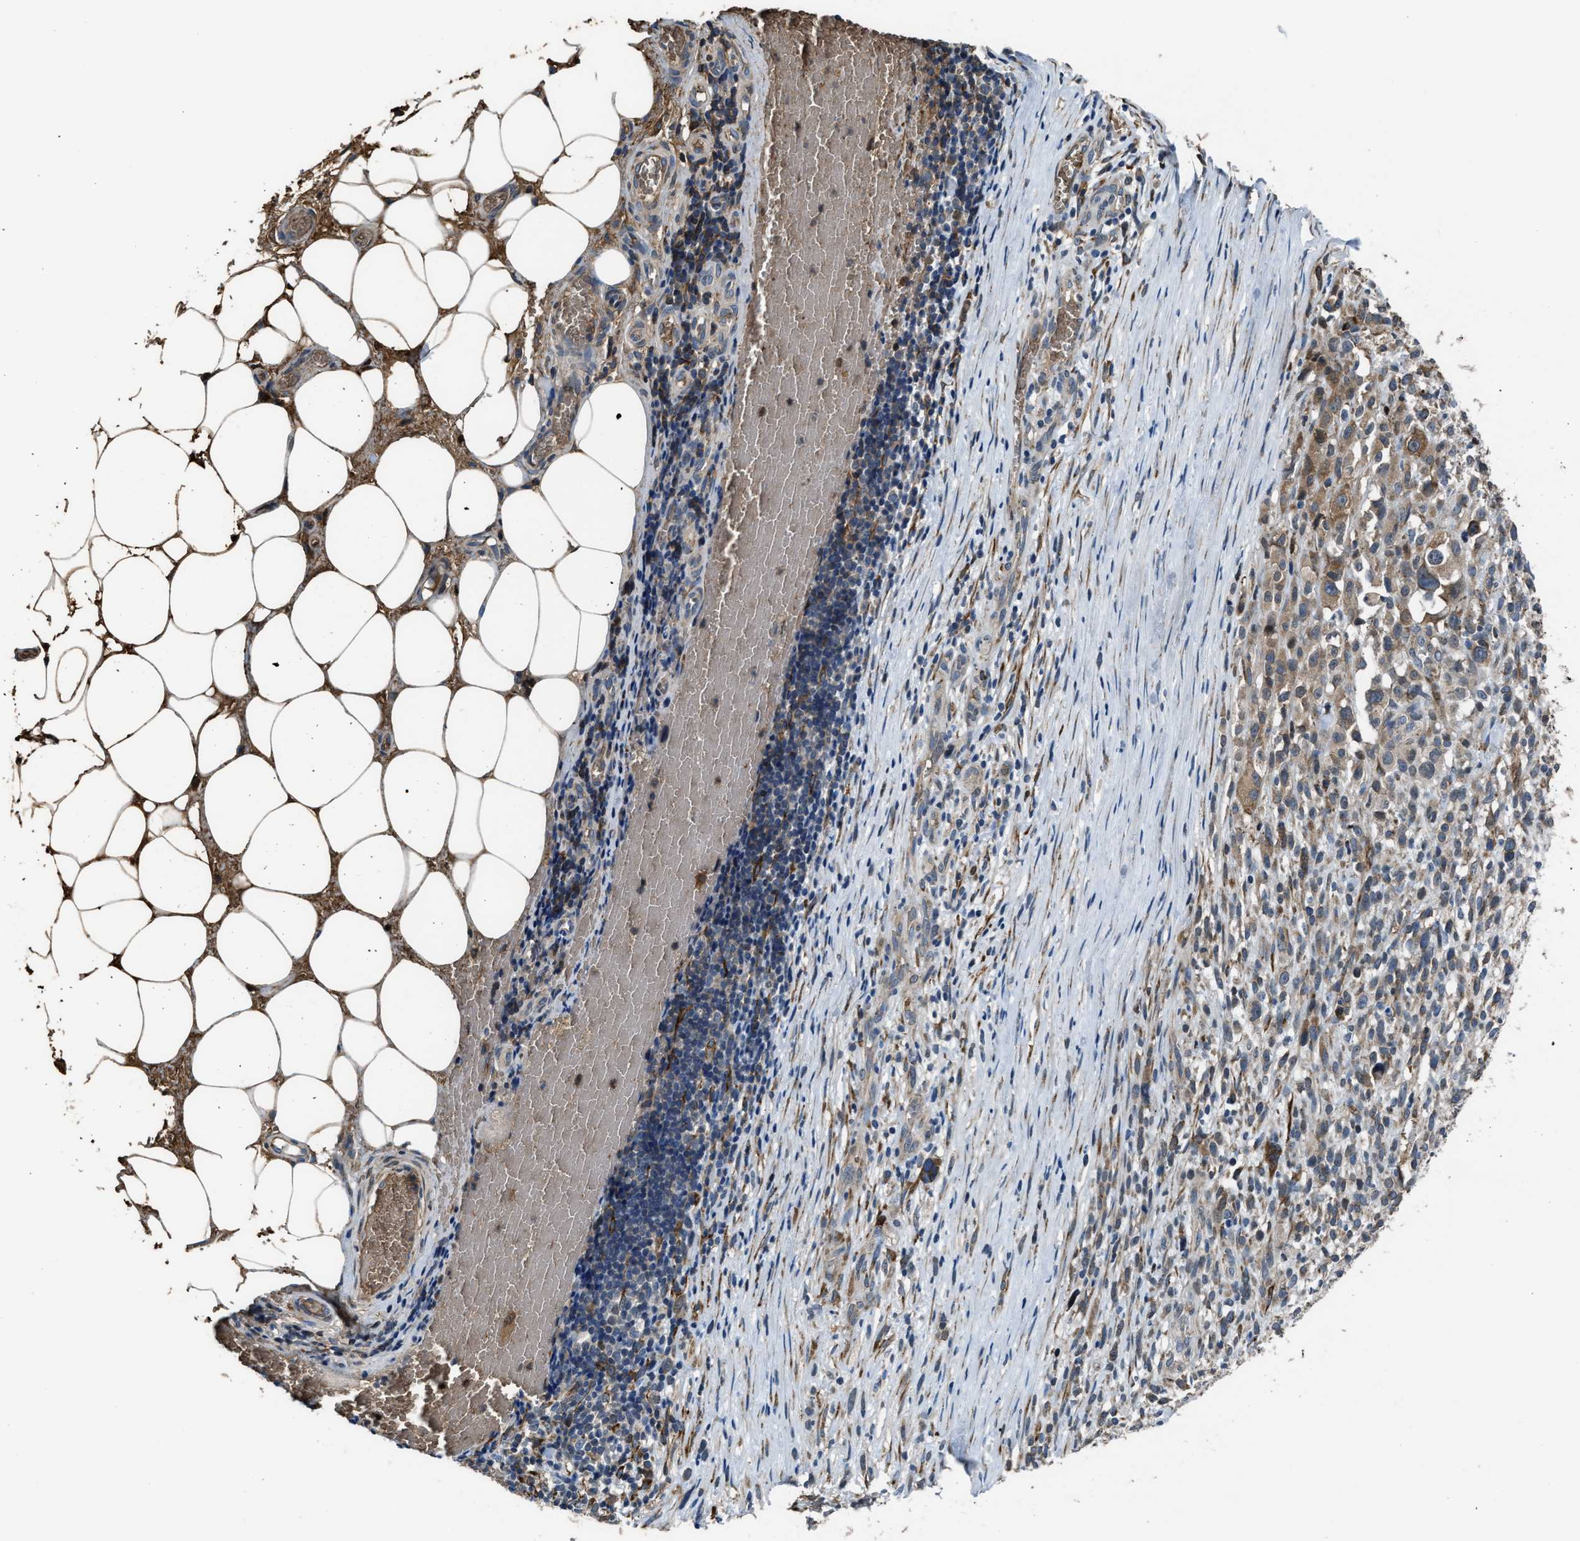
{"staining": {"intensity": "moderate", "quantity": ">75%", "location": "cytoplasmic/membranous"}, "tissue": "melanoma", "cell_type": "Tumor cells", "image_type": "cancer", "snomed": [{"axis": "morphology", "description": "Malignant melanoma, NOS"}, {"axis": "topography", "description": "Skin"}], "caption": "A photomicrograph showing moderate cytoplasmic/membranous staining in about >75% of tumor cells in melanoma, as visualized by brown immunohistochemical staining.", "gene": "SELENOM", "patient": {"sex": "female", "age": 55}}